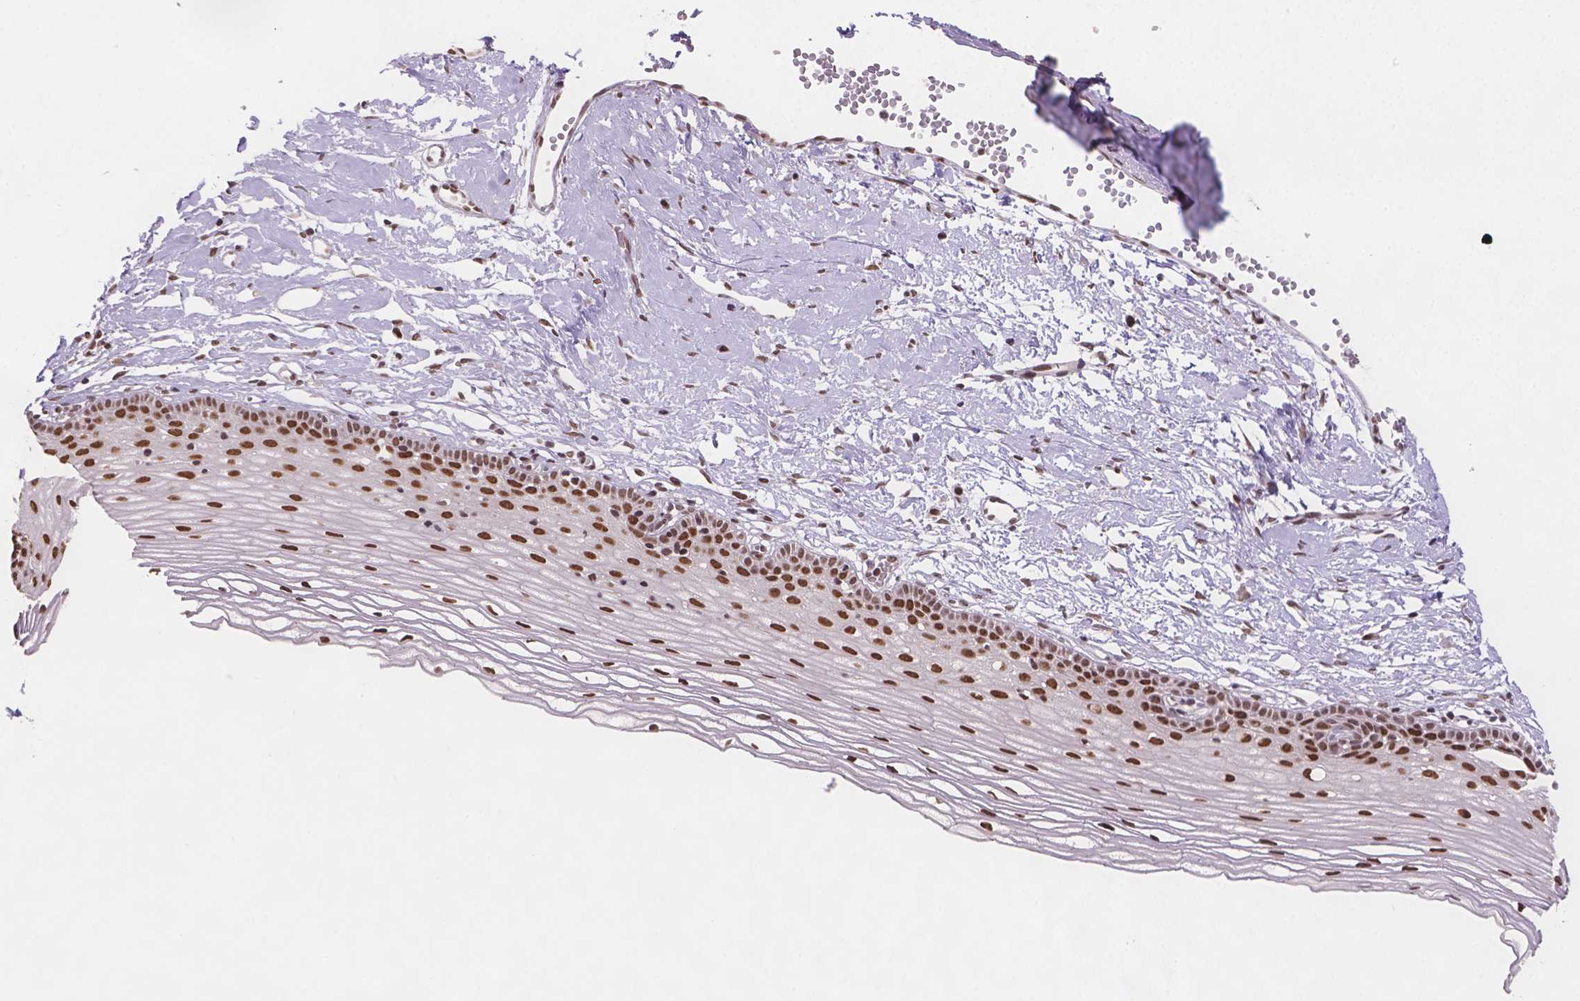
{"staining": {"intensity": "strong", "quantity": ">75%", "location": "nuclear"}, "tissue": "cervix", "cell_type": "Glandular cells", "image_type": "normal", "snomed": [{"axis": "morphology", "description": "Normal tissue, NOS"}, {"axis": "topography", "description": "Cervix"}], "caption": "IHC image of unremarkable cervix stained for a protein (brown), which reveals high levels of strong nuclear staining in approximately >75% of glandular cells.", "gene": "FANCE", "patient": {"sex": "female", "age": 40}}